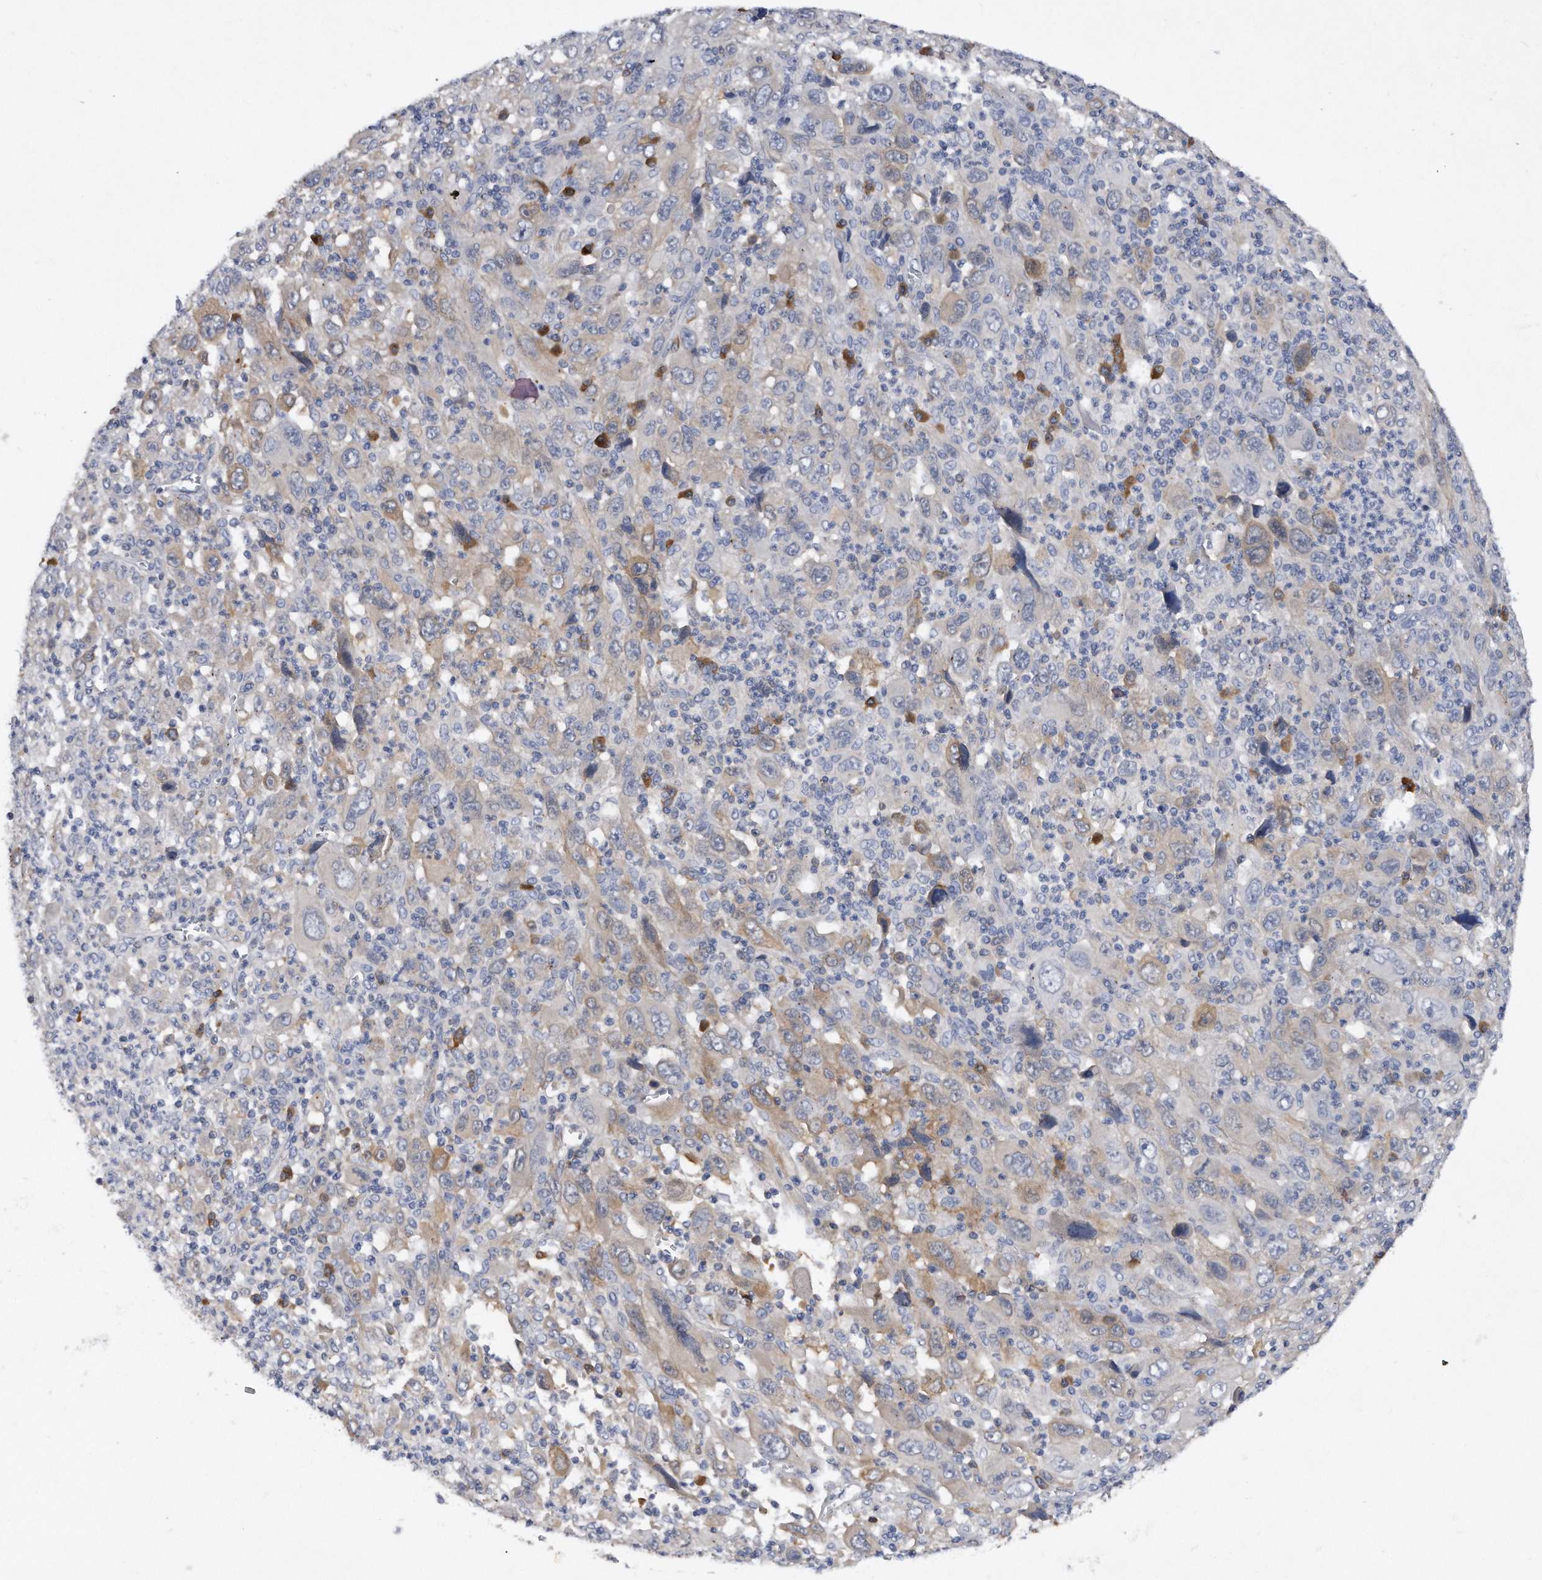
{"staining": {"intensity": "weak", "quantity": "<25%", "location": "cytoplasmic/membranous"}, "tissue": "melanoma", "cell_type": "Tumor cells", "image_type": "cancer", "snomed": [{"axis": "morphology", "description": "Malignant melanoma, Metastatic site"}, {"axis": "topography", "description": "Skin"}], "caption": "Human melanoma stained for a protein using immunohistochemistry (IHC) reveals no staining in tumor cells.", "gene": "ASNS", "patient": {"sex": "female", "age": 56}}